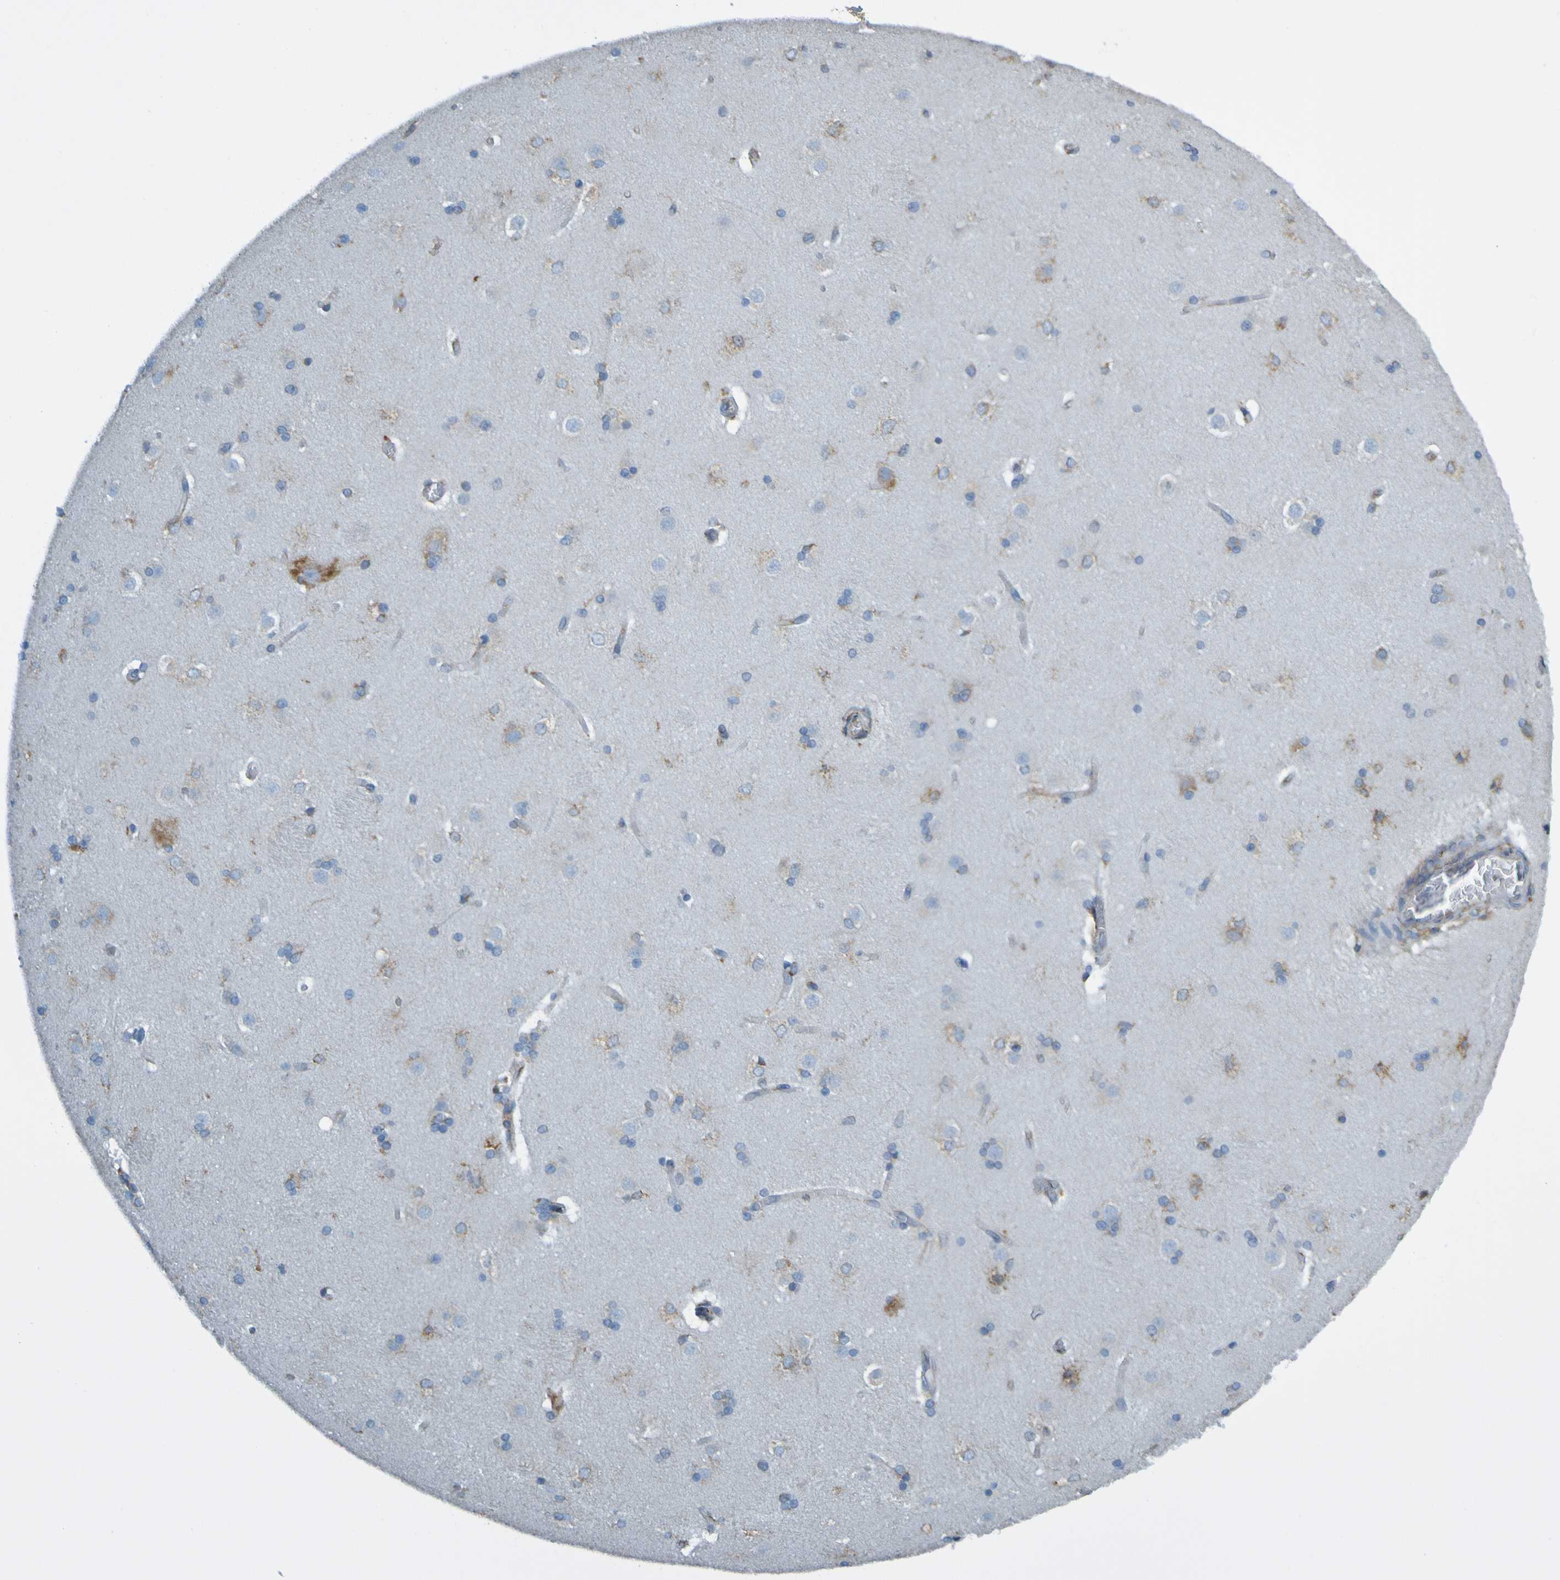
{"staining": {"intensity": "negative", "quantity": "none", "location": "none"}, "tissue": "caudate", "cell_type": "Glial cells", "image_type": "normal", "snomed": [{"axis": "morphology", "description": "Normal tissue, NOS"}, {"axis": "topography", "description": "Lateral ventricle wall"}], "caption": "The histopathology image demonstrates no significant staining in glial cells of caudate.", "gene": "SSR1", "patient": {"sex": "female", "age": 19}}